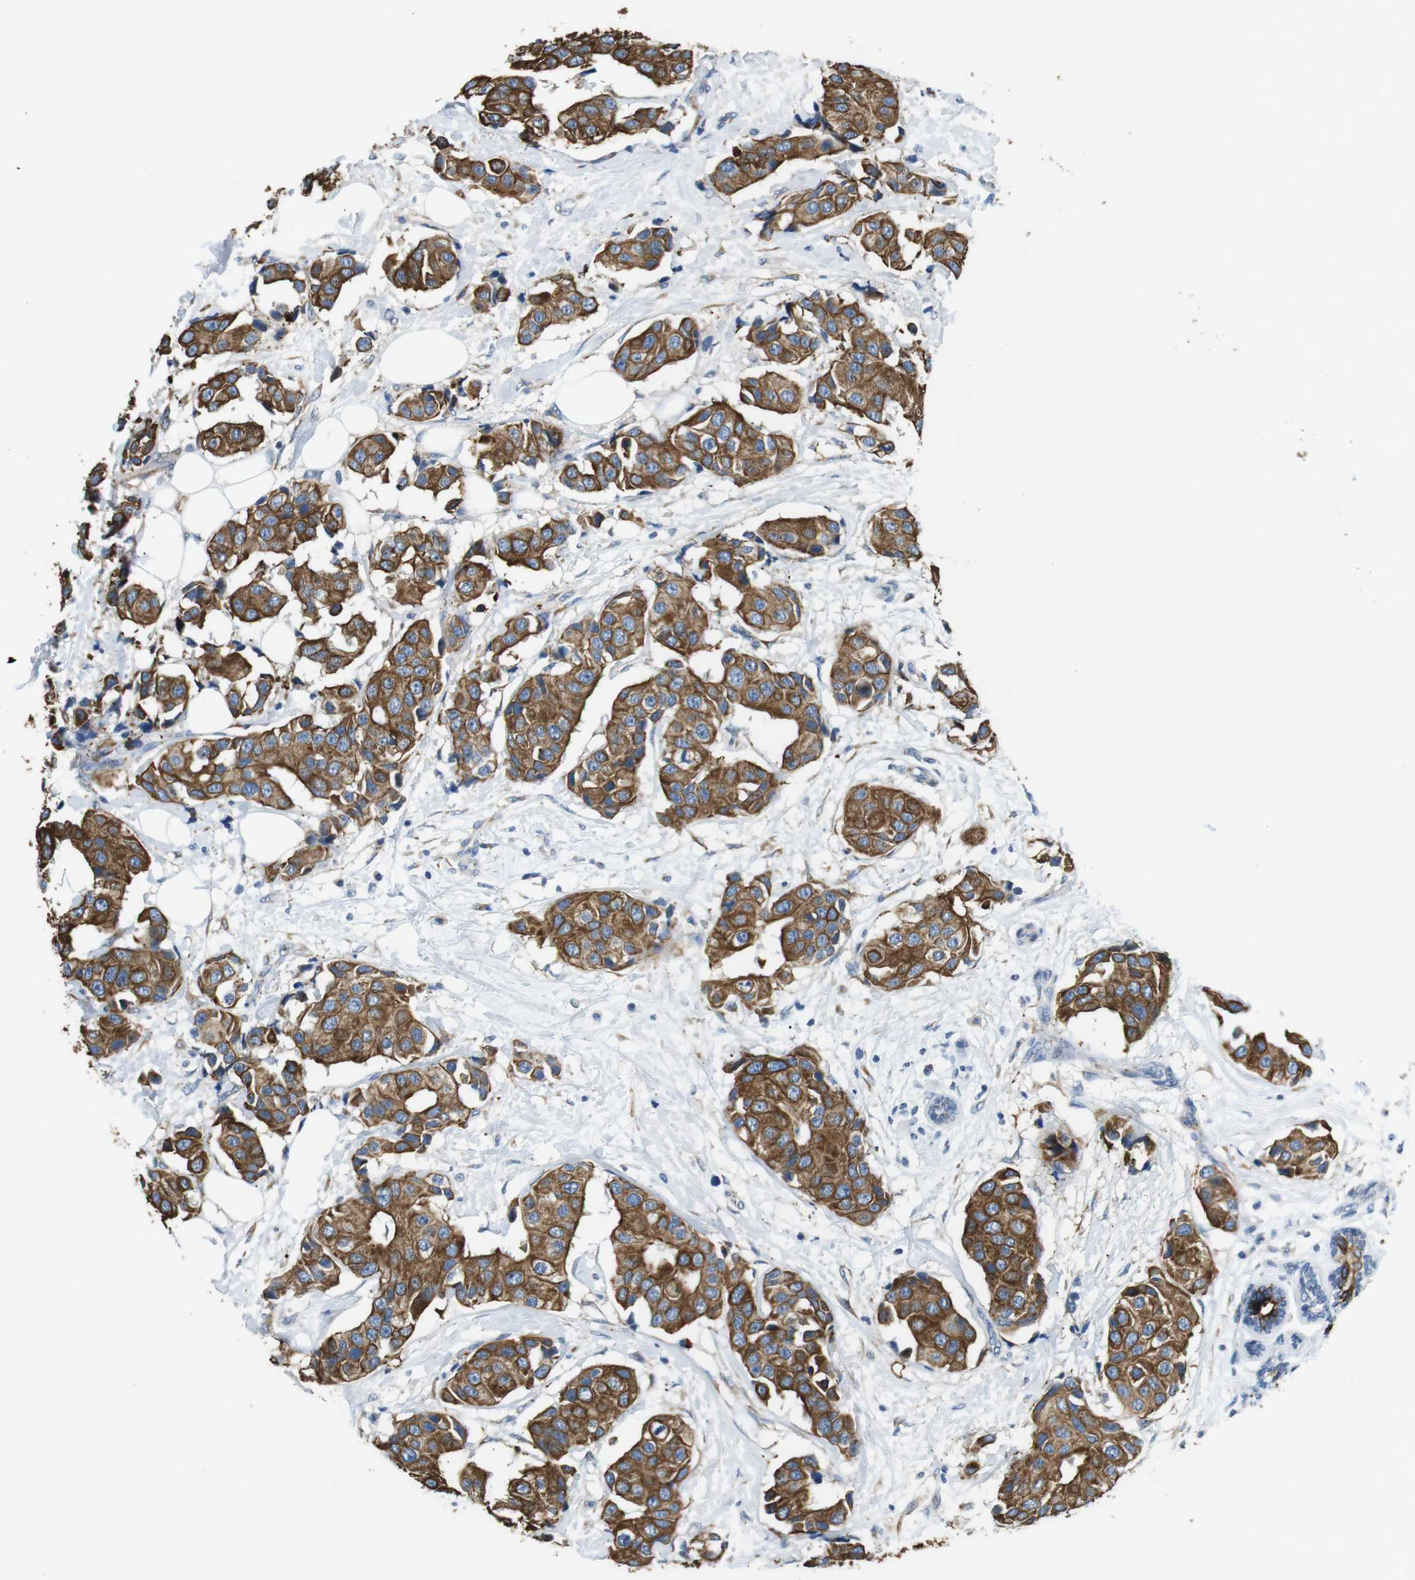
{"staining": {"intensity": "strong", "quantity": ">75%", "location": "cytoplasmic/membranous"}, "tissue": "breast cancer", "cell_type": "Tumor cells", "image_type": "cancer", "snomed": [{"axis": "morphology", "description": "Normal tissue, NOS"}, {"axis": "morphology", "description": "Duct carcinoma"}, {"axis": "topography", "description": "Breast"}], "caption": "Human breast cancer stained with a protein marker exhibits strong staining in tumor cells.", "gene": "UNC5CL", "patient": {"sex": "female", "age": 39}}